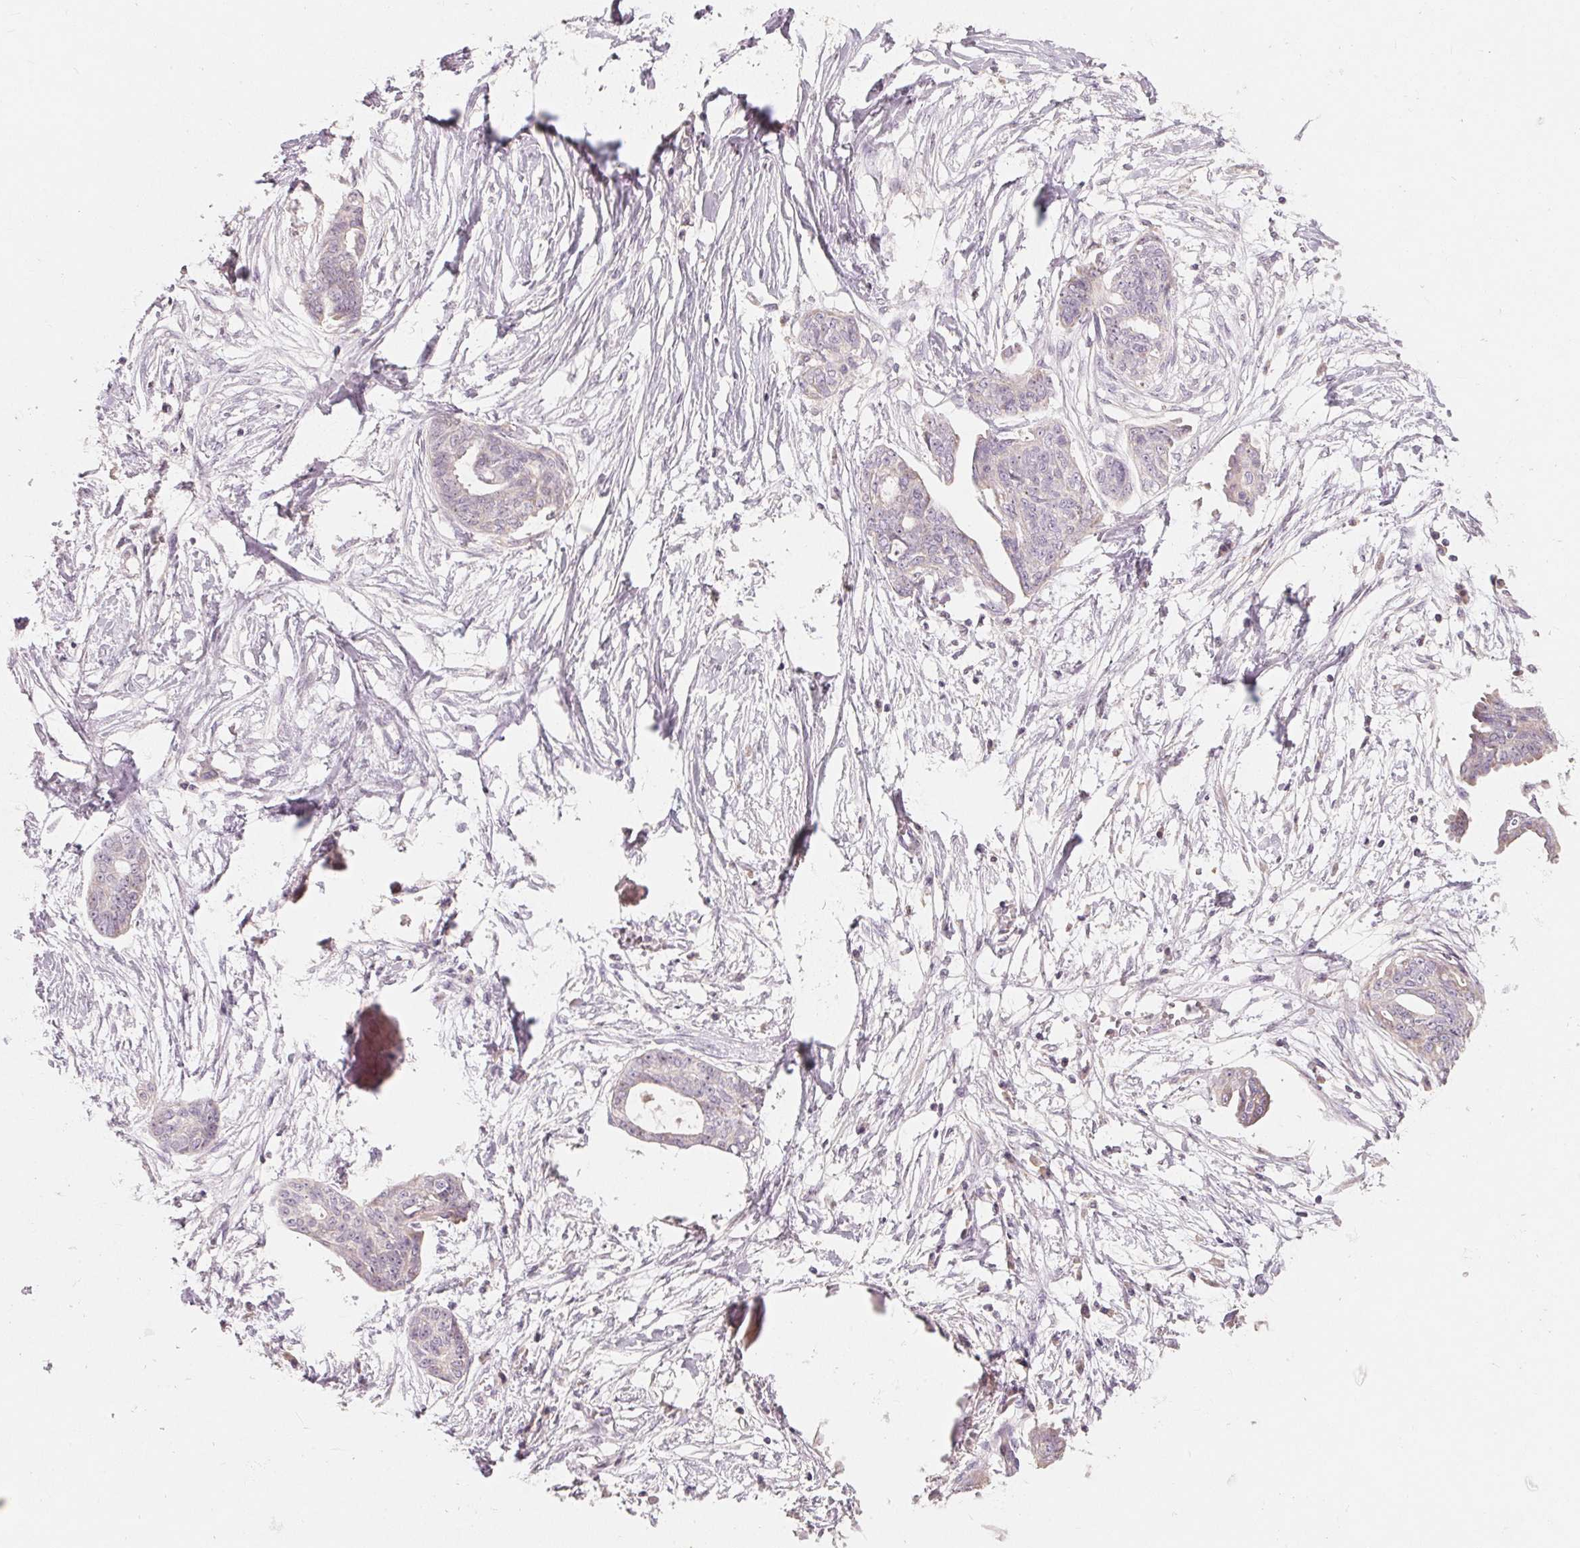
{"staining": {"intensity": "negative", "quantity": "none", "location": "none"}, "tissue": "ovarian cancer", "cell_type": "Tumor cells", "image_type": "cancer", "snomed": [{"axis": "morphology", "description": "Cystadenocarcinoma, serous, NOS"}, {"axis": "topography", "description": "Ovary"}], "caption": "Histopathology image shows no protein positivity in tumor cells of ovarian serous cystadenocarcinoma tissue. (Stains: DAB IHC with hematoxylin counter stain, Microscopy: brightfield microscopy at high magnification).", "gene": "TP53AIP1", "patient": {"sex": "female", "age": 71}}